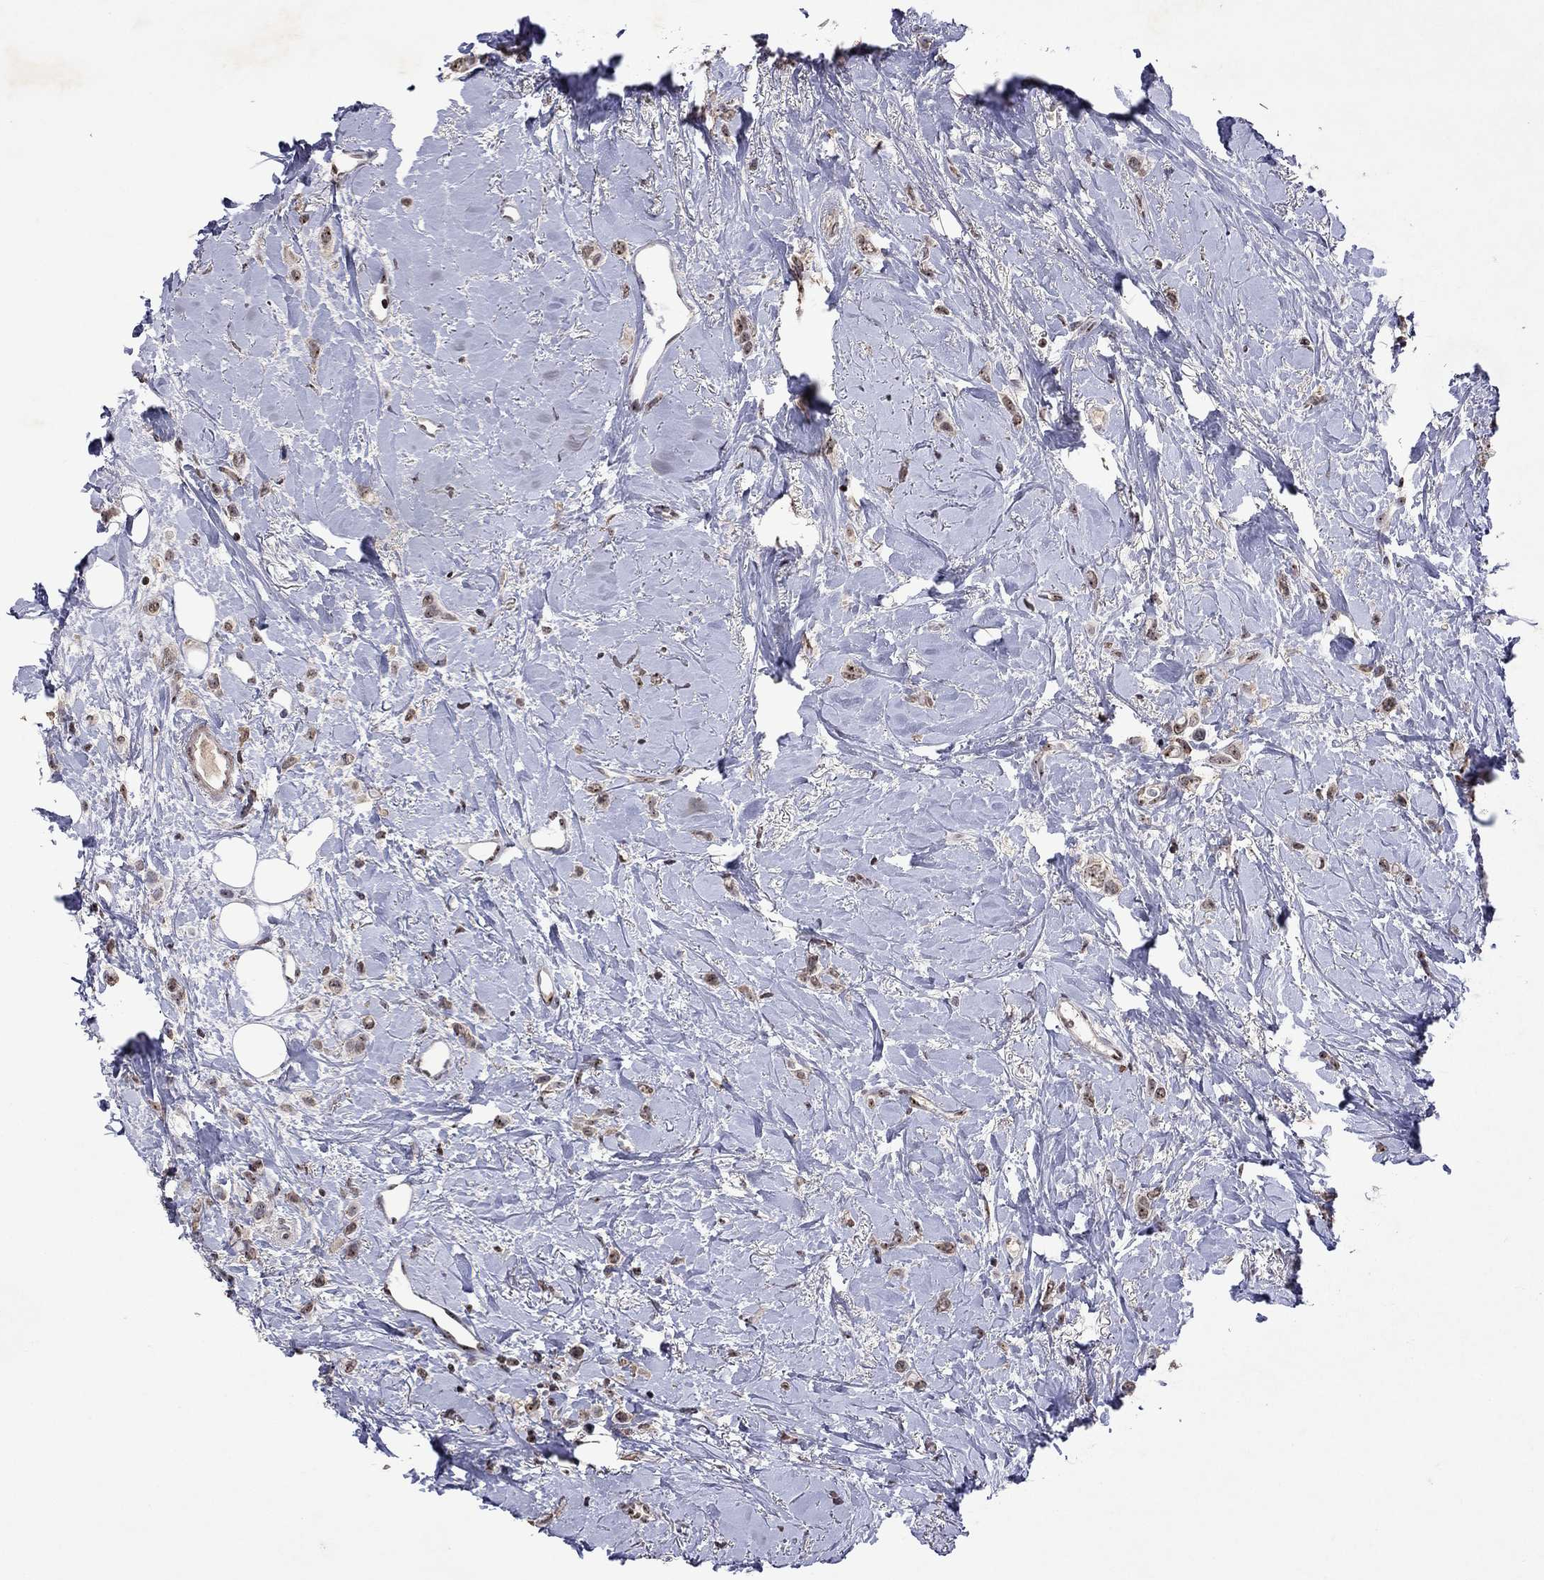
{"staining": {"intensity": "weak", "quantity": ">75%", "location": "nuclear"}, "tissue": "breast cancer", "cell_type": "Tumor cells", "image_type": "cancer", "snomed": [{"axis": "morphology", "description": "Lobular carcinoma"}, {"axis": "topography", "description": "Breast"}], "caption": "Protein staining exhibits weak nuclear expression in about >75% of tumor cells in lobular carcinoma (breast).", "gene": "SPOUT1", "patient": {"sex": "female", "age": 66}}